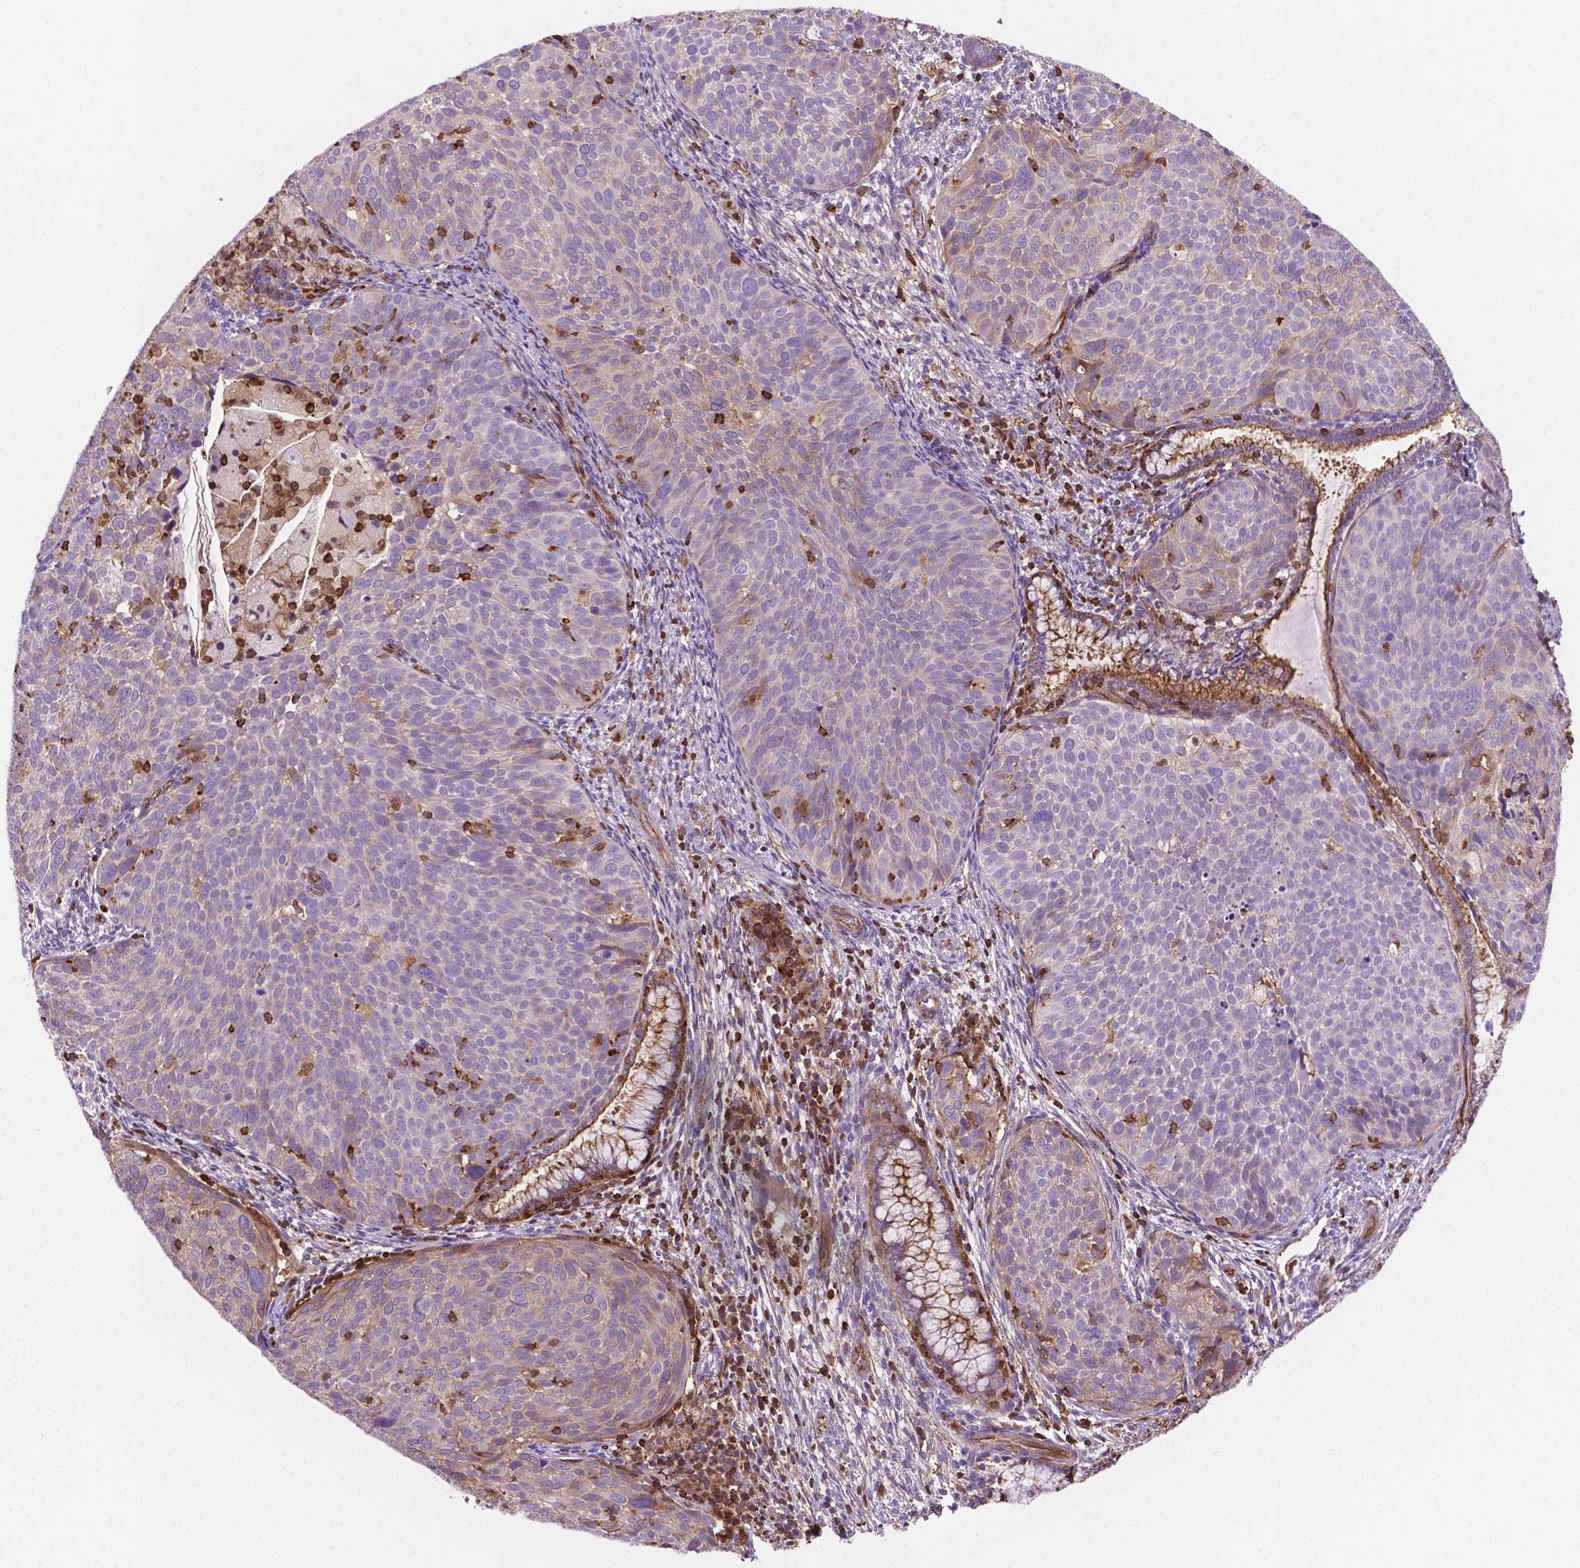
{"staining": {"intensity": "negative", "quantity": "none", "location": "none"}, "tissue": "cervical cancer", "cell_type": "Tumor cells", "image_type": "cancer", "snomed": [{"axis": "morphology", "description": "Squamous cell carcinoma, NOS"}, {"axis": "topography", "description": "Cervix"}], "caption": "A histopathology image of human cervical squamous cell carcinoma is negative for staining in tumor cells. The staining is performed using DAB brown chromogen with nuclei counter-stained in using hematoxylin.", "gene": "DCN", "patient": {"sex": "female", "age": 39}}